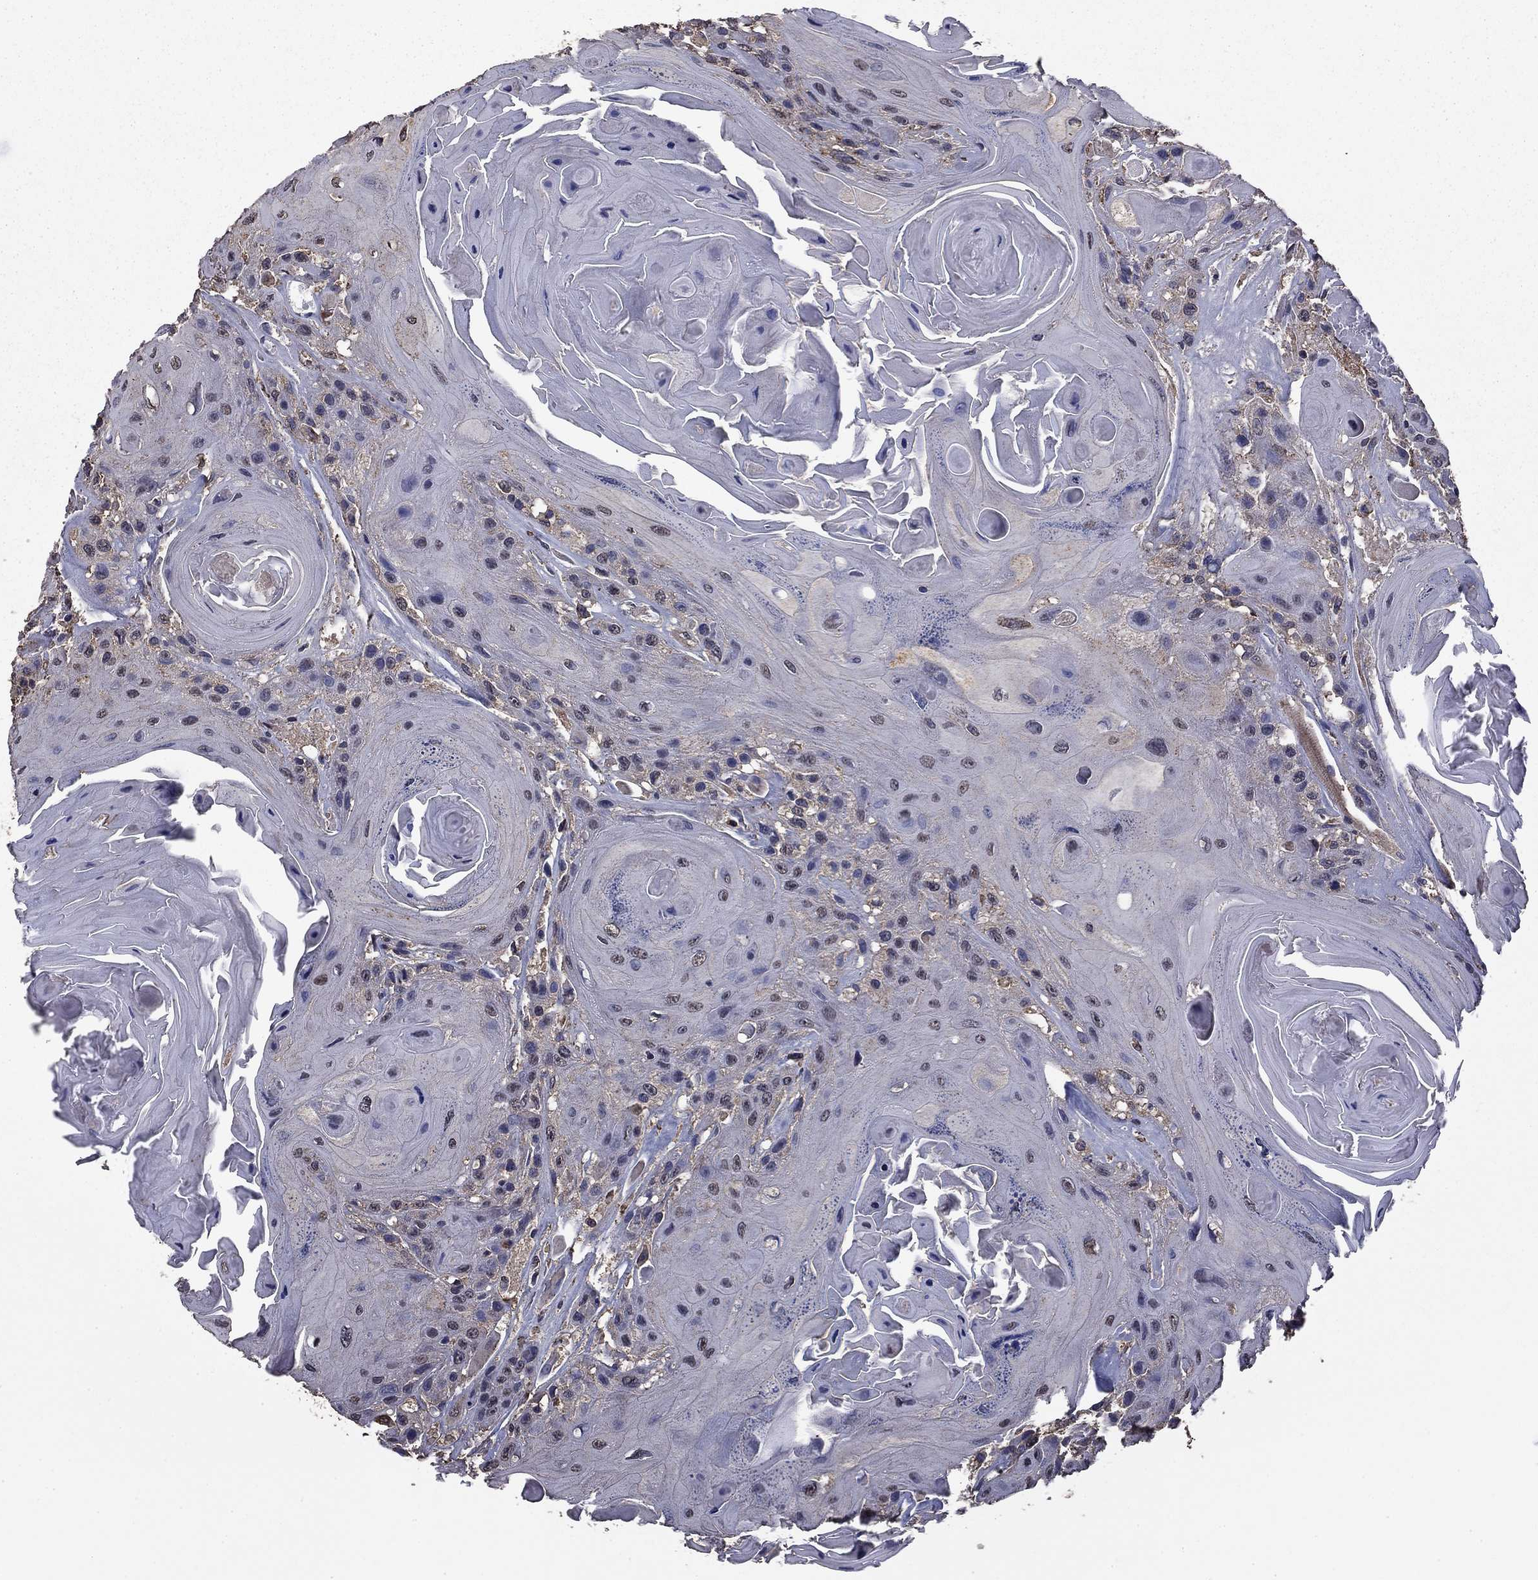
{"staining": {"intensity": "negative", "quantity": "none", "location": "none"}, "tissue": "head and neck cancer", "cell_type": "Tumor cells", "image_type": "cancer", "snomed": [{"axis": "morphology", "description": "Squamous cell carcinoma, NOS"}, {"axis": "topography", "description": "Head-Neck"}], "caption": "Immunohistochemistry (IHC) image of neoplastic tissue: head and neck cancer stained with DAB (3,3'-diaminobenzidine) exhibits no significant protein expression in tumor cells.", "gene": "MFAP3L", "patient": {"sex": "female", "age": 59}}